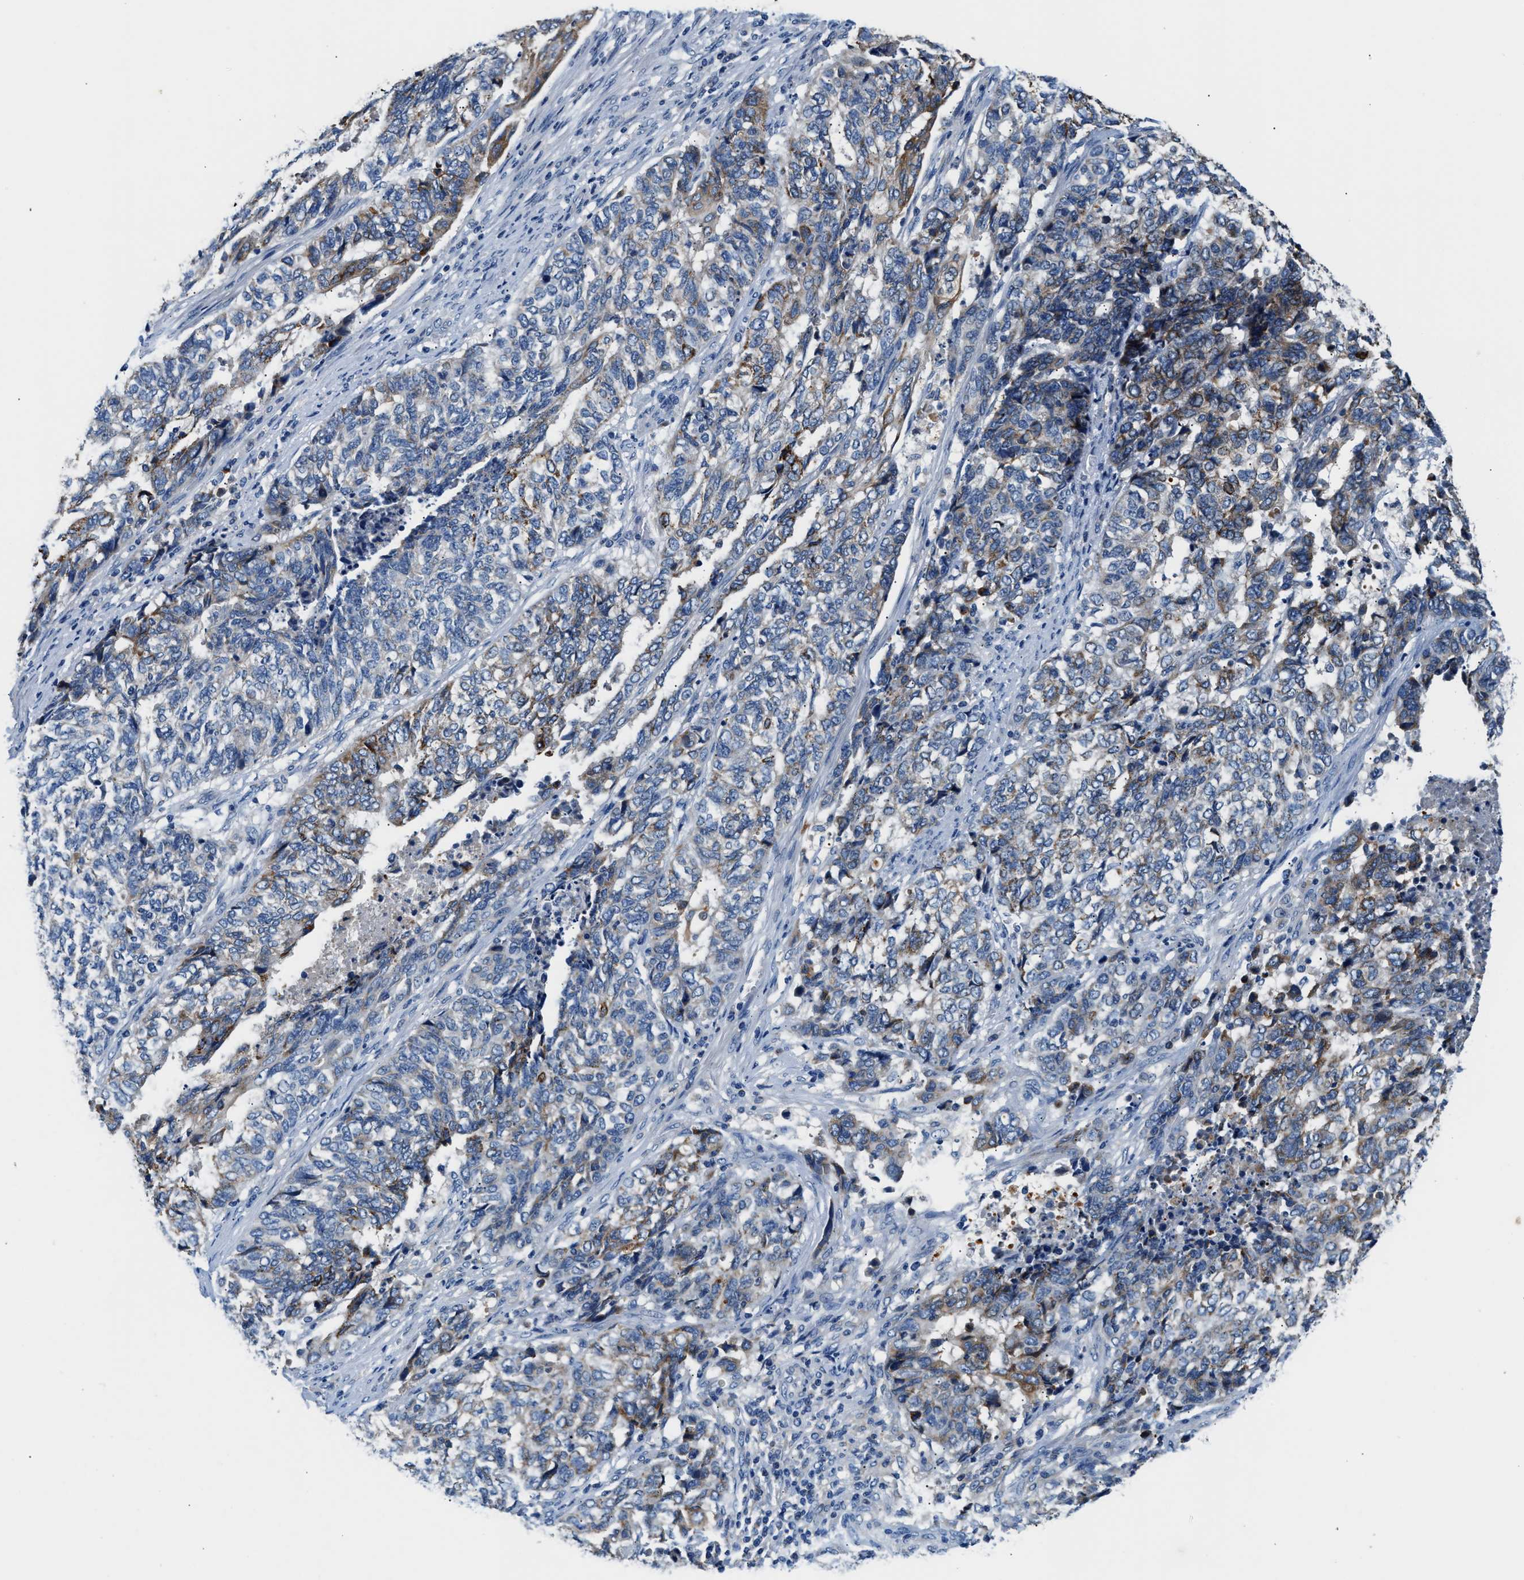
{"staining": {"intensity": "moderate", "quantity": "<25%", "location": "cytoplasmic/membranous"}, "tissue": "endometrial cancer", "cell_type": "Tumor cells", "image_type": "cancer", "snomed": [{"axis": "morphology", "description": "Adenocarcinoma, NOS"}, {"axis": "topography", "description": "Endometrium"}], "caption": "Protein staining demonstrates moderate cytoplasmic/membranous positivity in approximately <25% of tumor cells in endometrial cancer. Immunohistochemistry stains the protein in brown and the nuclei are stained blue.", "gene": "TUT7", "patient": {"sex": "female", "age": 80}}